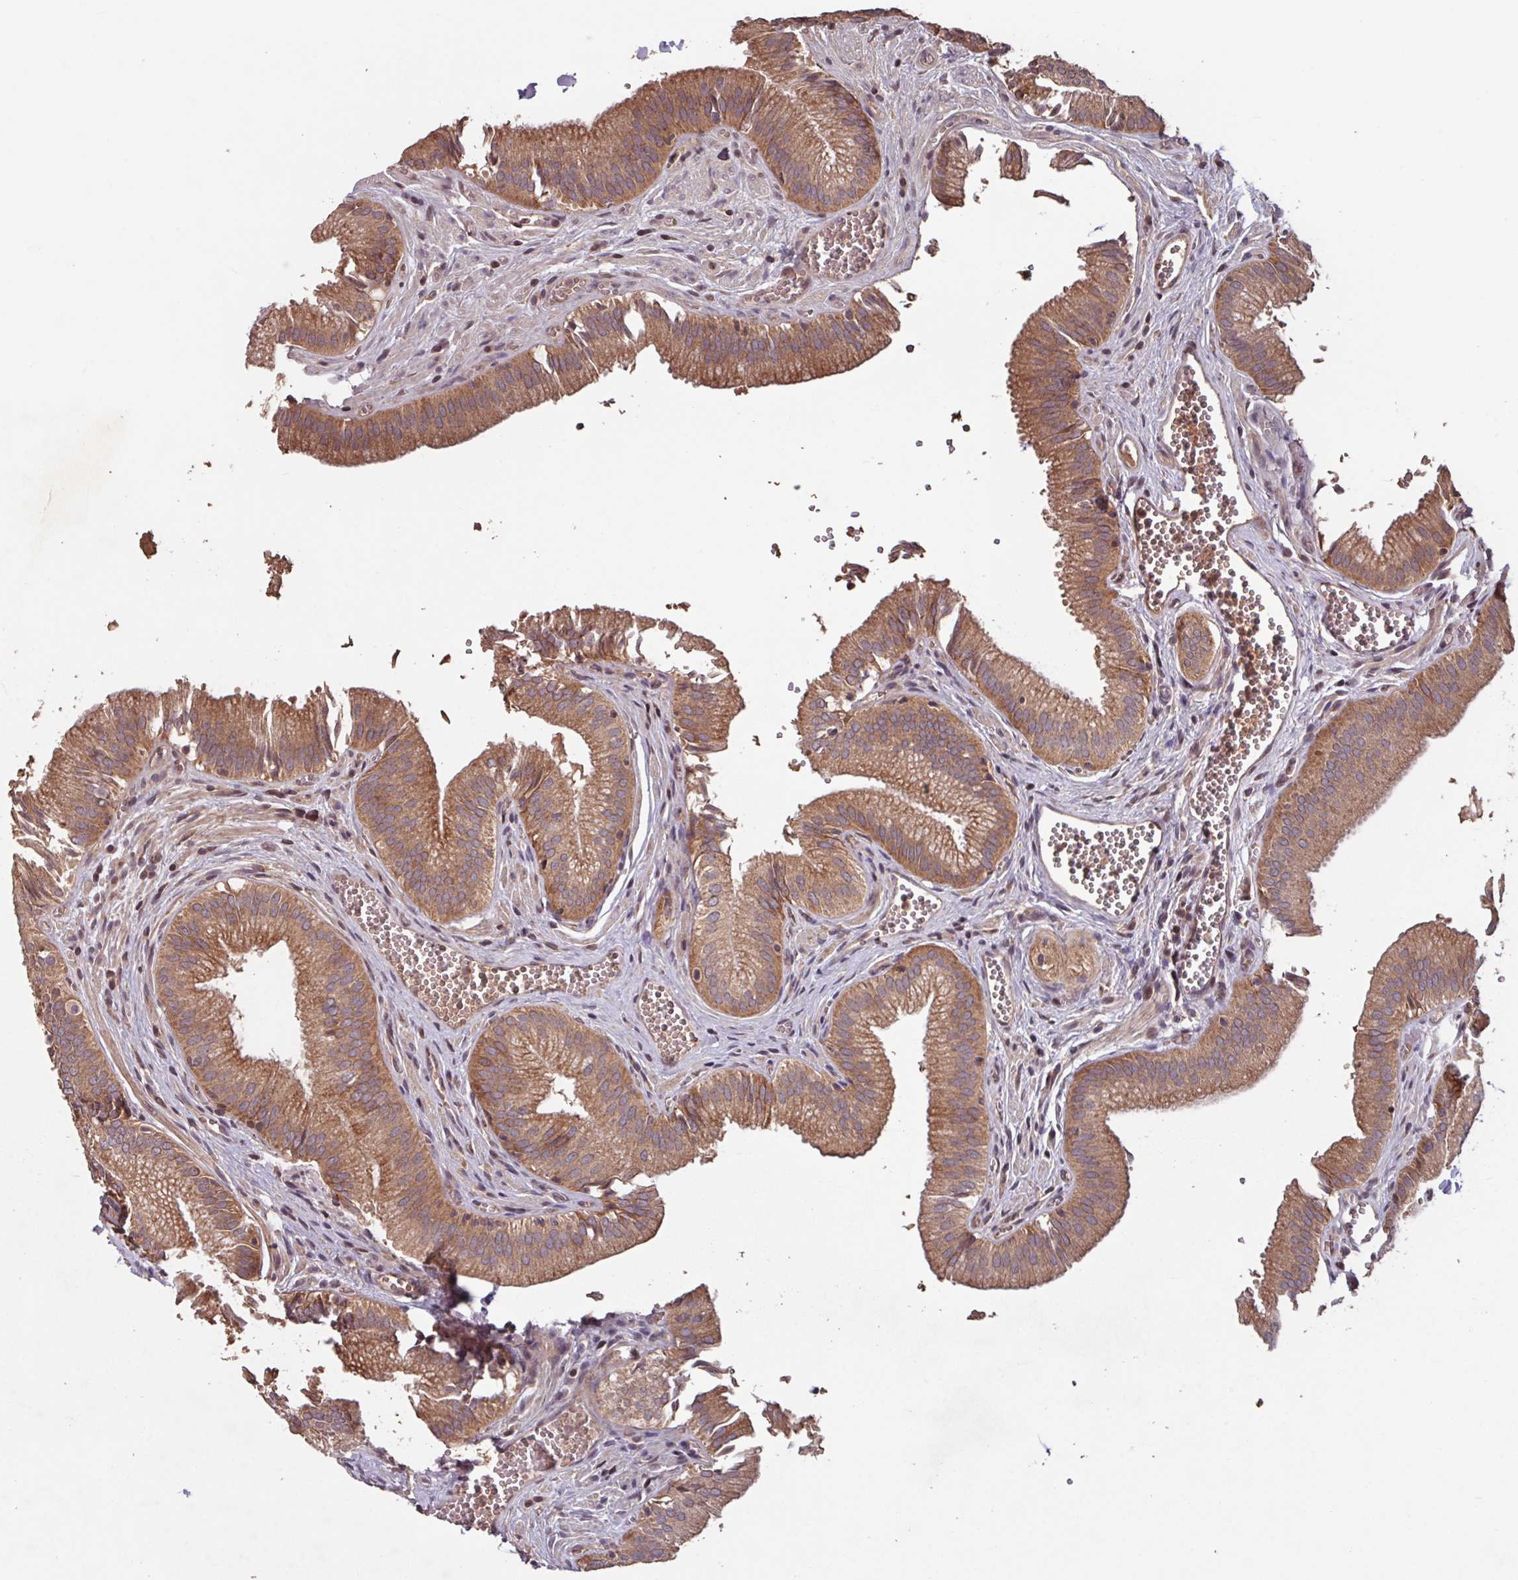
{"staining": {"intensity": "moderate", "quantity": ">75%", "location": "cytoplasmic/membranous"}, "tissue": "gallbladder", "cell_type": "Glandular cells", "image_type": "normal", "snomed": [{"axis": "morphology", "description": "Normal tissue, NOS"}, {"axis": "topography", "description": "Gallbladder"}, {"axis": "topography", "description": "Peripheral nerve tissue"}], "caption": "Immunohistochemical staining of benign human gallbladder shows medium levels of moderate cytoplasmic/membranous positivity in about >75% of glandular cells. (DAB IHC with brightfield microscopy, high magnification).", "gene": "TMEM88", "patient": {"sex": "male", "age": 17}}